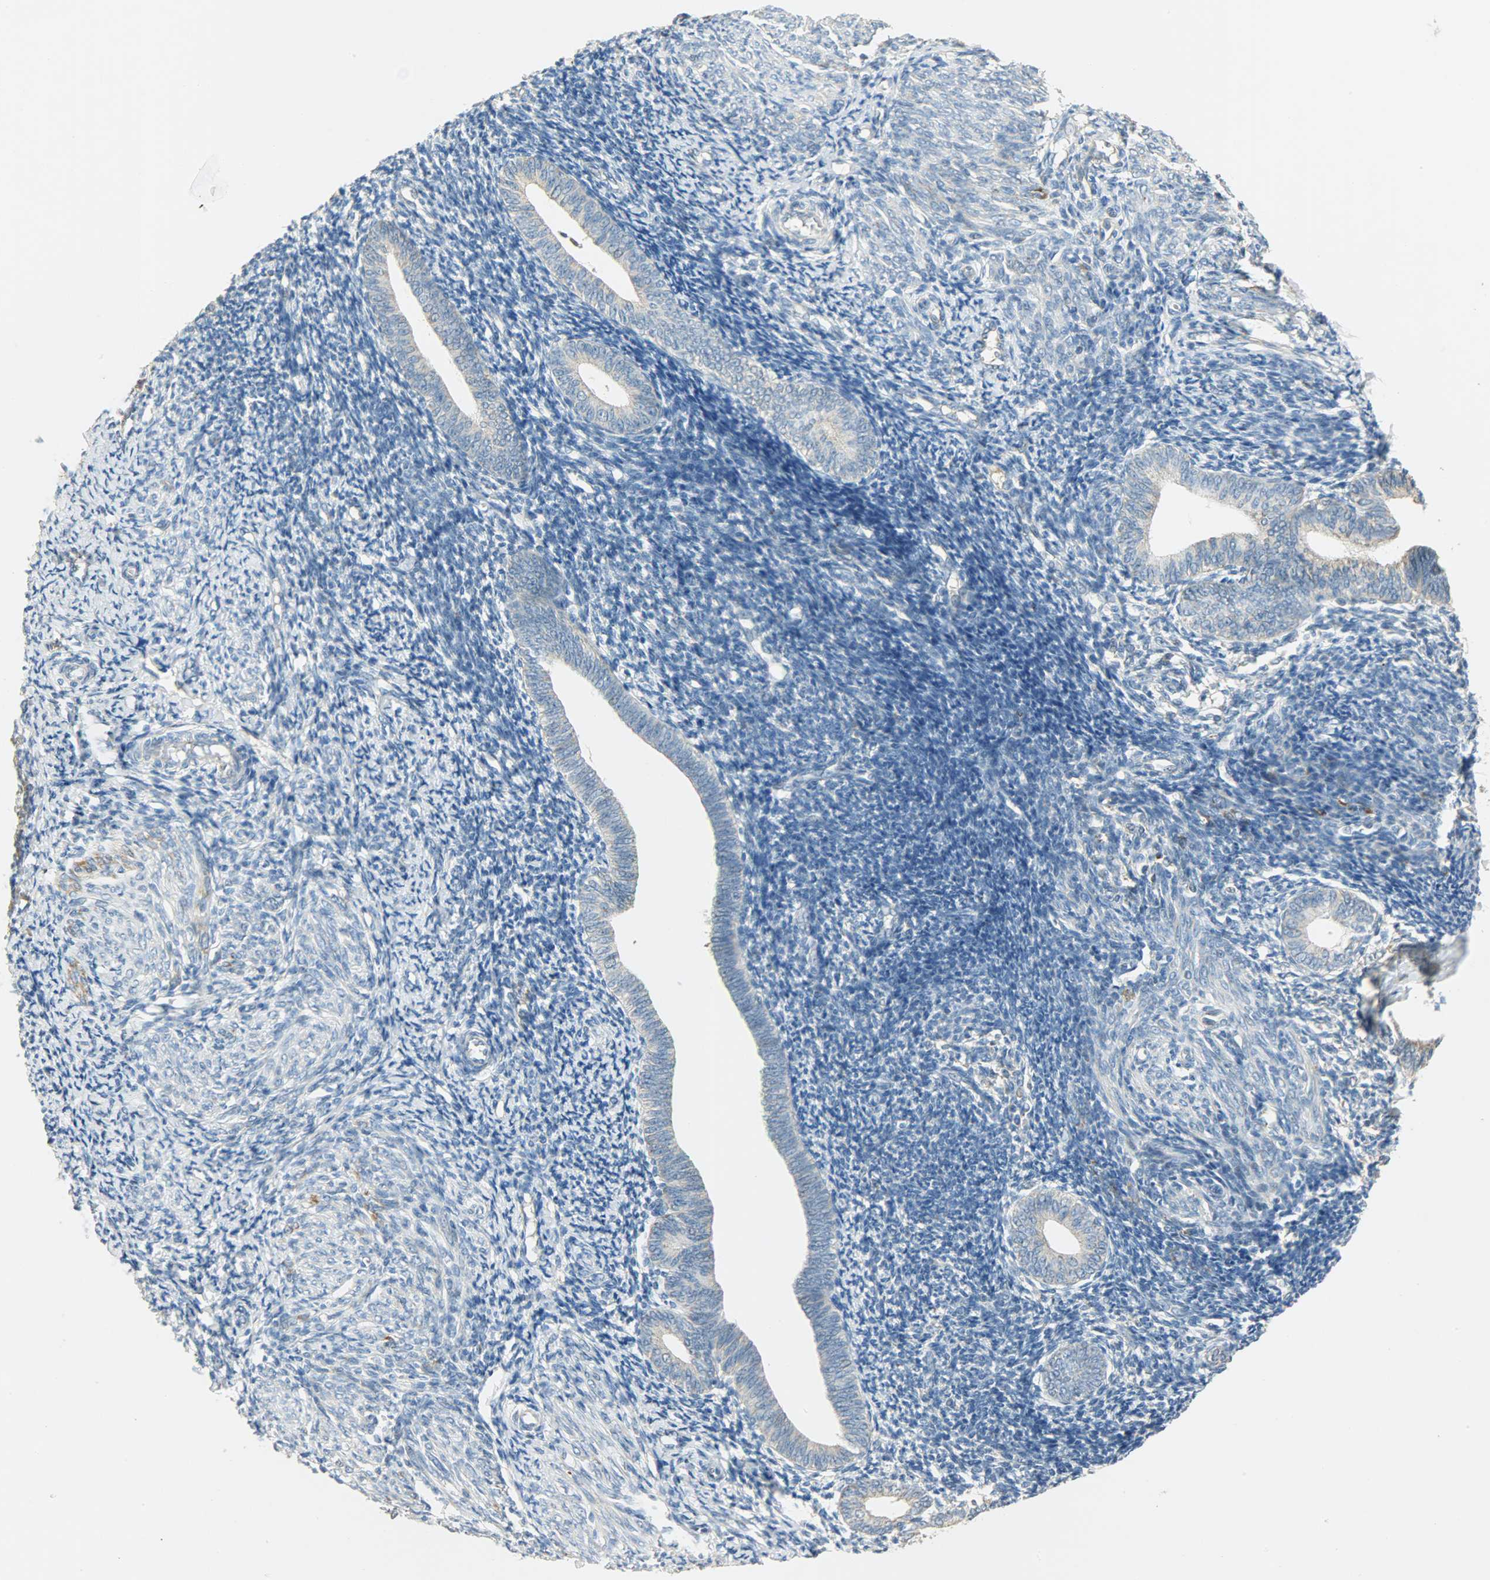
{"staining": {"intensity": "weak", "quantity": ">75%", "location": "cytoplasmic/membranous"}, "tissue": "endometrium", "cell_type": "Cells in endometrial stroma", "image_type": "normal", "snomed": [{"axis": "morphology", "description": "Normal tissue, NOS"}, {"axis": "topography", "description": "Endometrium"}], "caption": "The image shows staining of unremarkable endometrium, revealing weak cytoplasmic/membranous protein expression (brown color) within cells in endometrial stroma.", "gene": "HDHD5", "patient": {"sex": "female", "age": 57}}